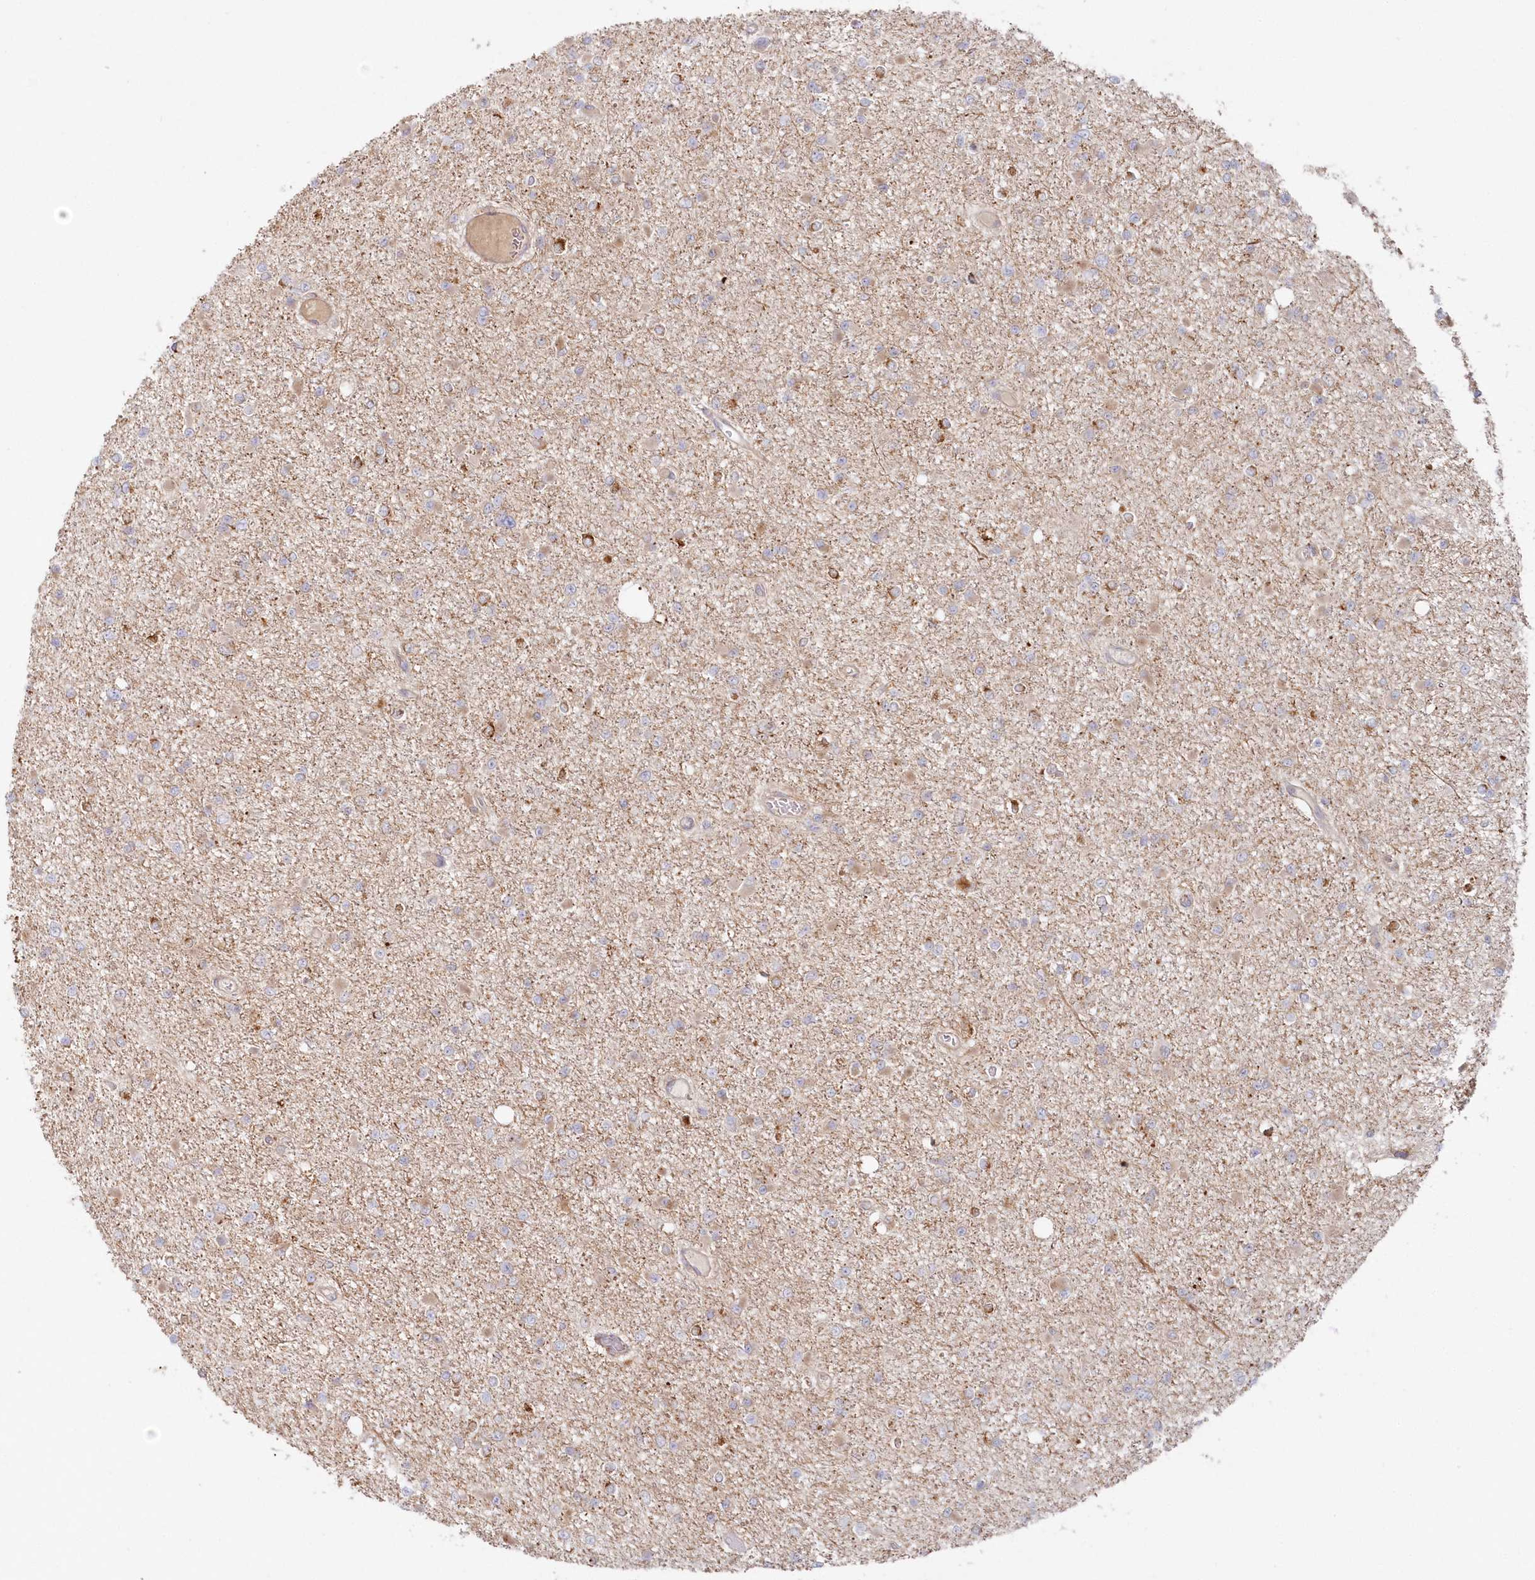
{"staining": {"intensity": "negative", "quantity": "none", "location": "none"}, "tissue": "glioma", "cell_type": "Tumor cells", "image_type": "cancer", "snomed": [{"axis": "morphology", "description": "Glioma, malignant, Low grade"}, {"axis": "topography", "description": "Brain"}], "caption": "Immunohistochemistry histopathology image of neoplastic tissue: human glioma stained with DAB exhibits no significant protein staining in tumor cells.", "gene": "GBE1", "patient": {"sex": "female", "age": 22}}